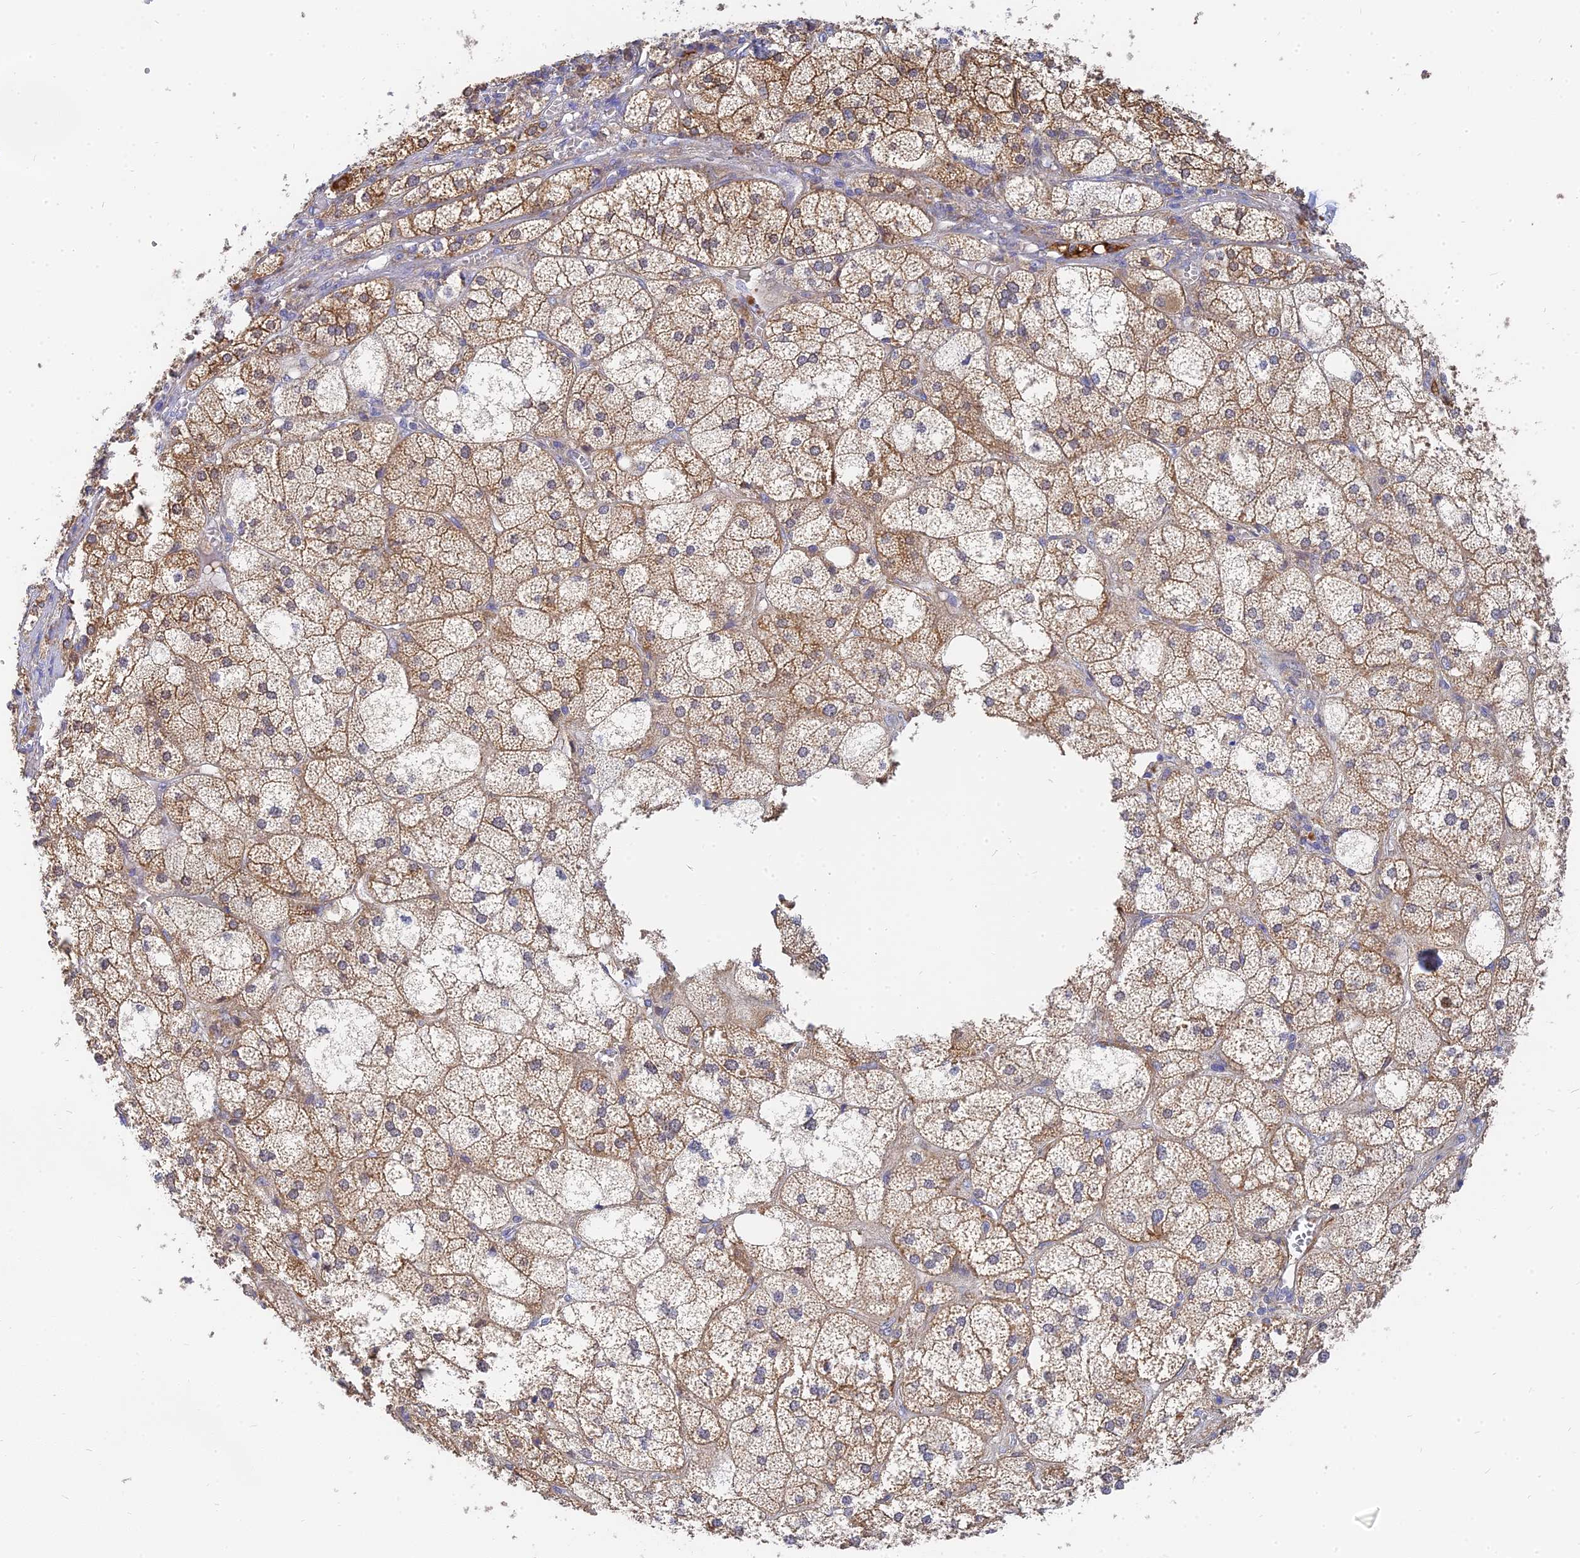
{"staining": {"intensity": "strong", "quantity": "25%-75%", "location": "cytoplasmic/membranous"}, "tissue": "adrenal gland", "cell_type": "Glandular cells", "image_type": "normal", "snomed": [{"axis": "morphology", "description": "Normal tissue, NOS"}, {"axis": "topography", "description": "Adrenal gland"}], "caption": "Immunohistochemical staining of unremarkable human adrenal gland exhibits high levels of strong cytoplasmic/membranous expression in approximately 25%-75% of glandular cells. (DAB = brown stain, brightfield microscopy at high magnification).", "gene": "MRPL15", "patient": {"sex": "female", "age": 61}}